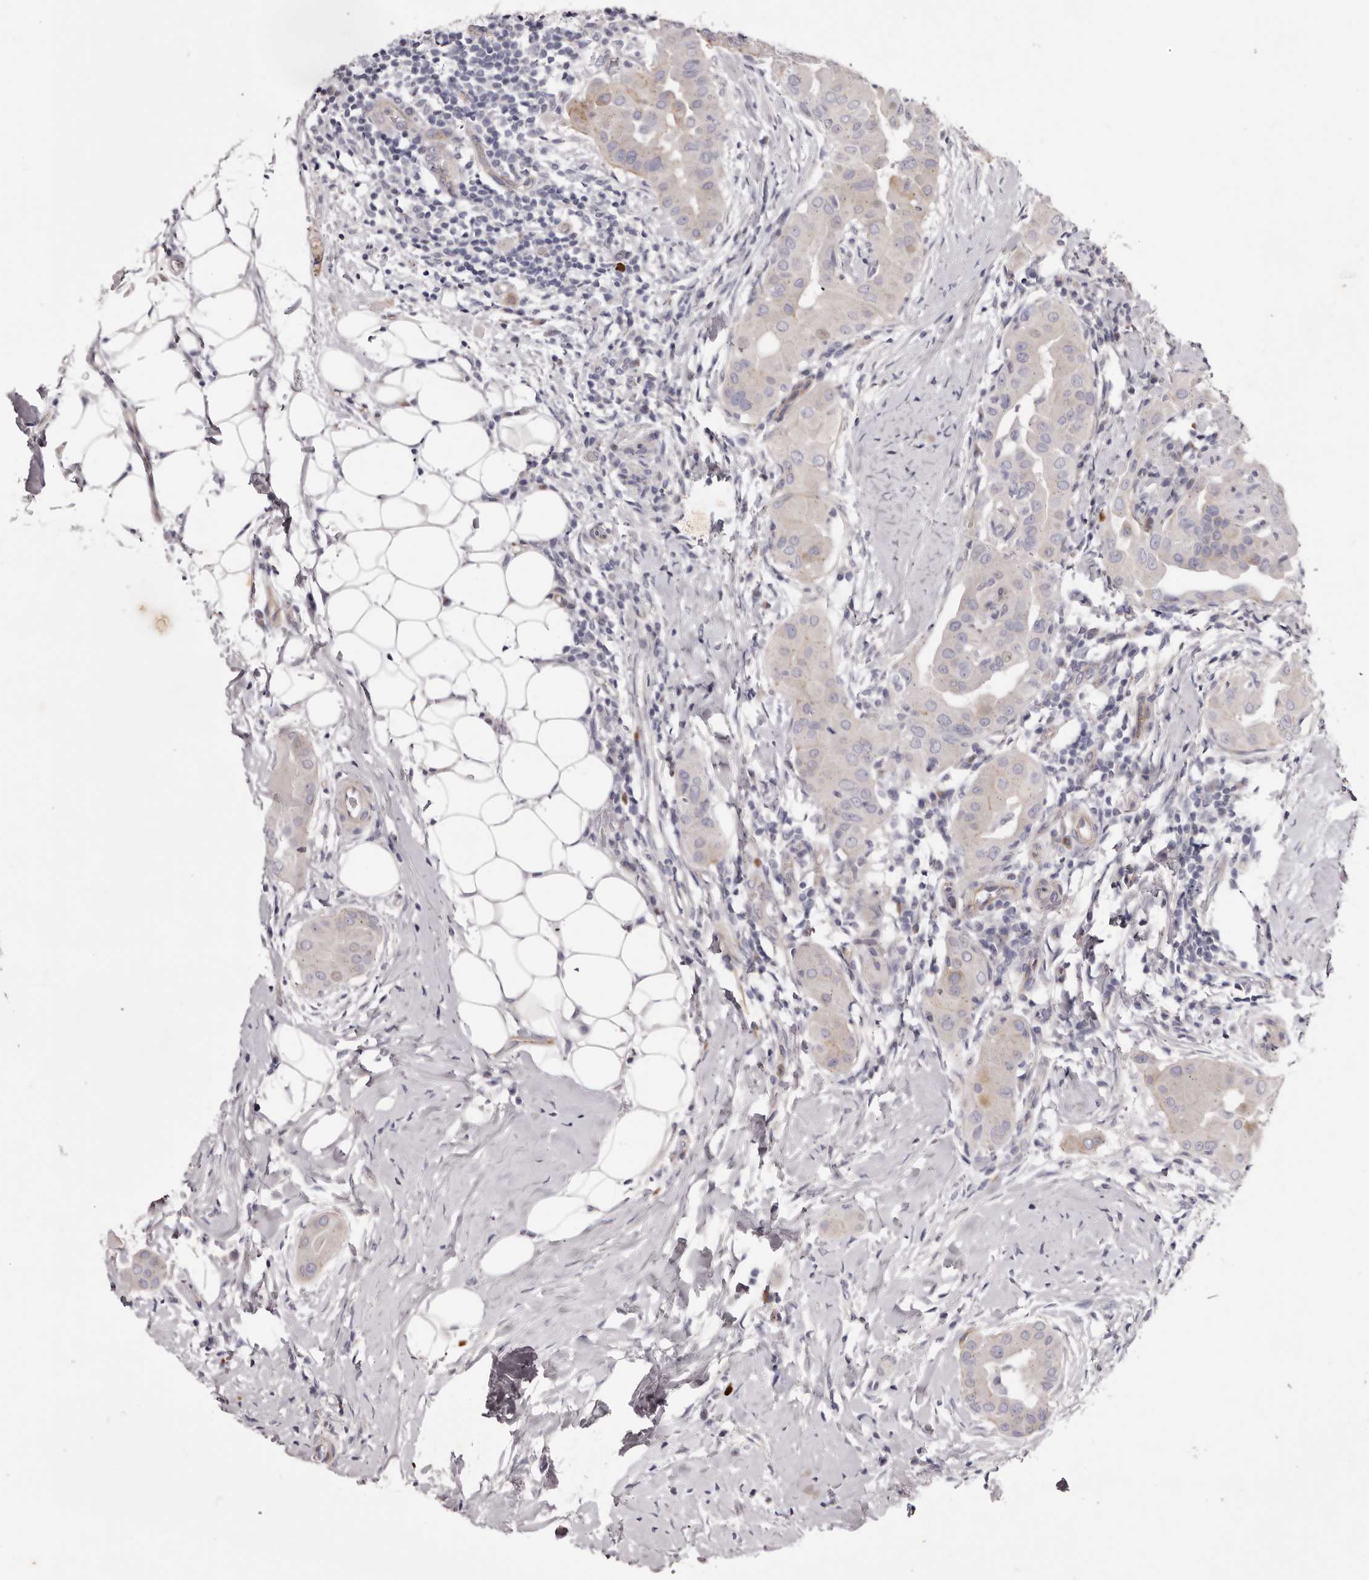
{"staining": {"intensity": "negative", "quantity": "none", "location": "none"}, "tissue": "thyroid cancer", "cell_type": "Tumor cells", "image_type": "cancer", "snomed": [{"axis": "morphology", "description": "Papillary adenocarcinoma, NOS"}, {"axis": "topography", "description": "Thyroid gland"}], "caption": "IHC histopathology image of thyroid cancer (papillary adenocarcinoma) stained for a protein (brown), which exhibits no expression in tumor cells. (Brightfield microscopy of DAB (3,3'-diaminobenzidine) immunohistochemistry at high magnification).", "gene": "PEG10", "patient": {"sex": "male", "age": 33}}